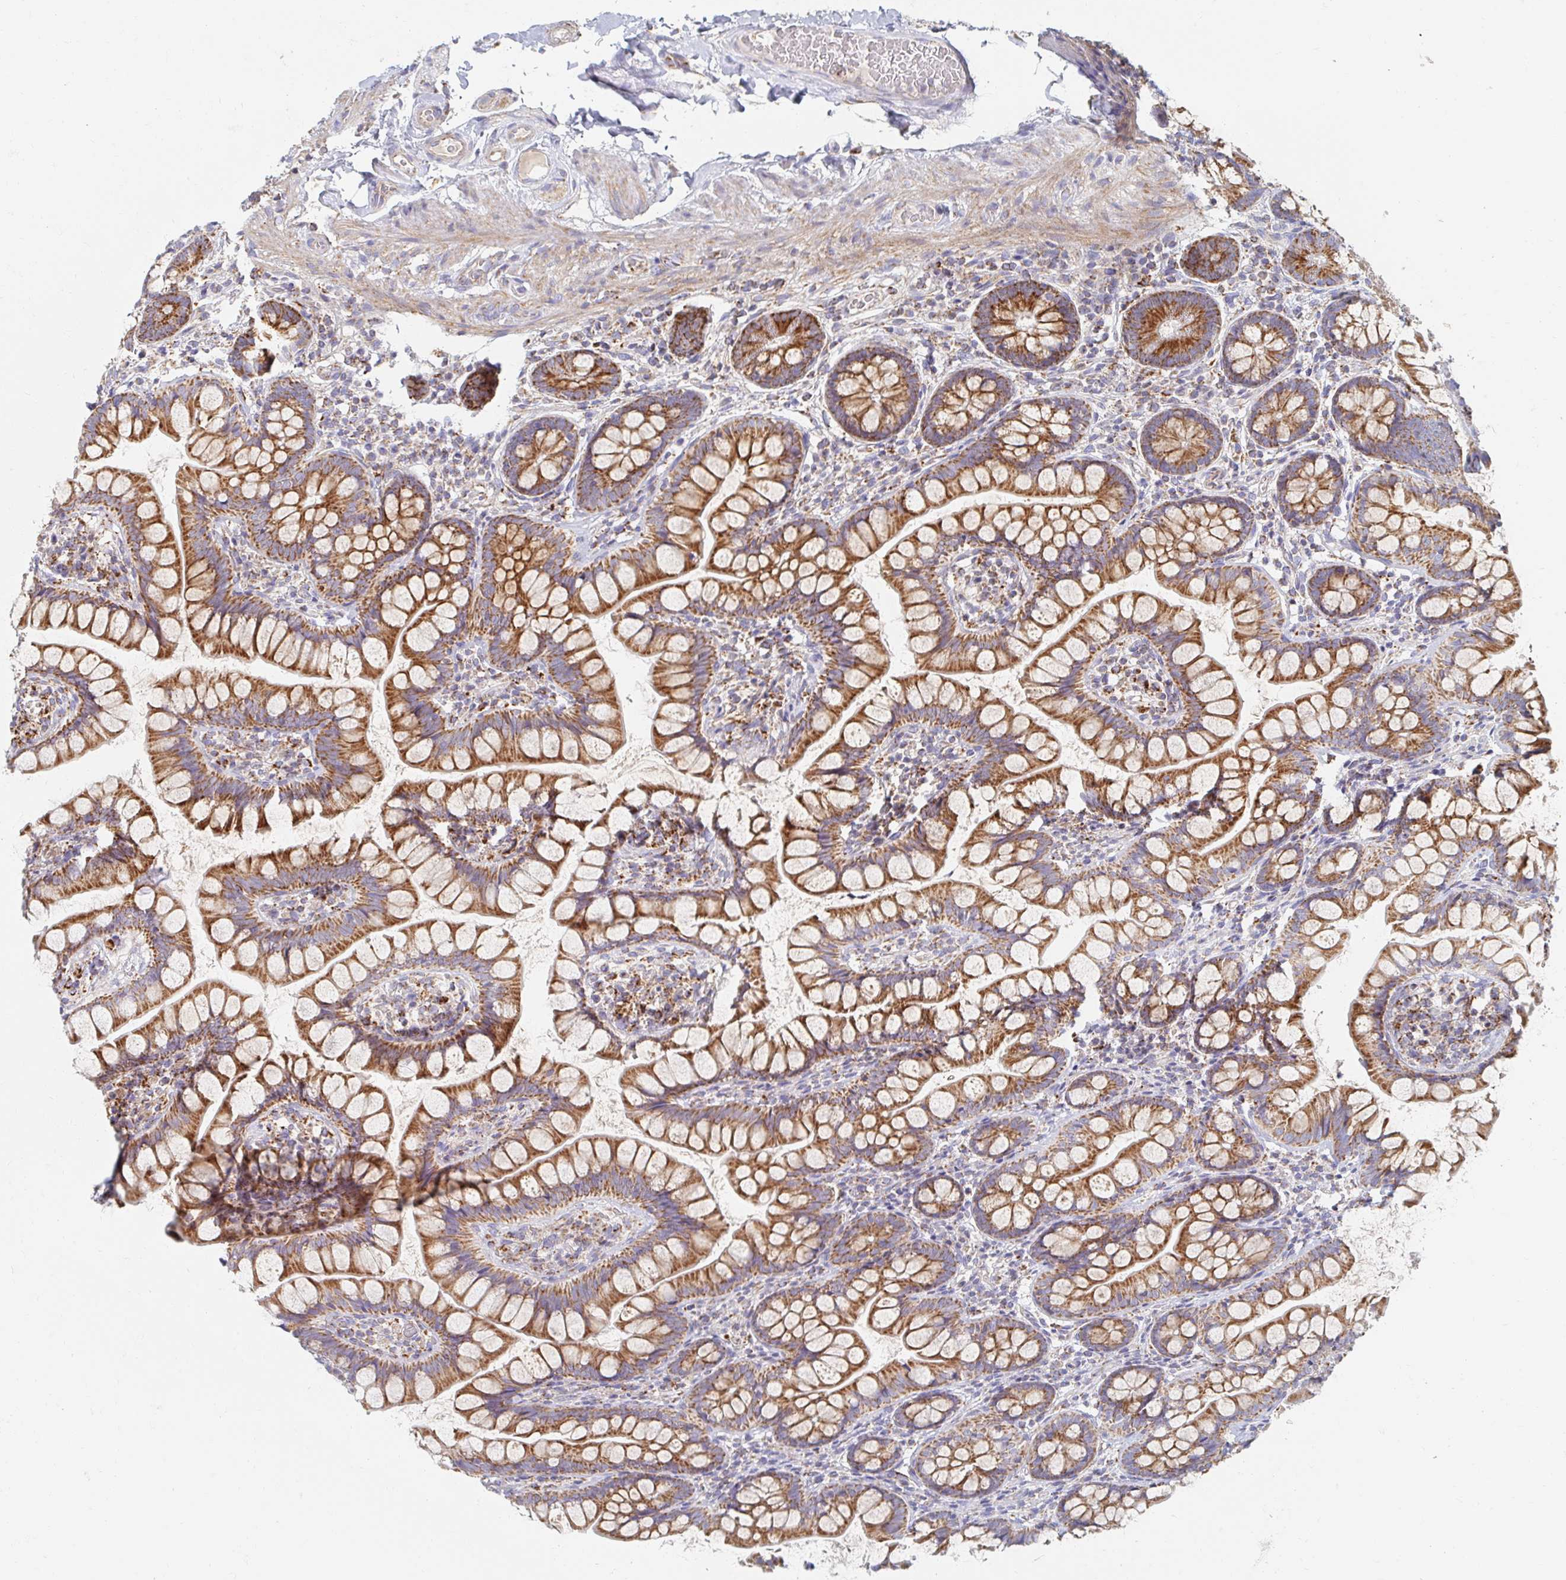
{"staining": {"intensity": "moderate", "quantity": ">75%", "location": "cytoplasmic/membranous"}, "tissue": "small intestine", "cell_type": "Glandular cells", "image_type": "normal", "snomed": [{"axis": "morphology", "description": "Normal tissue, NOS"}, {"axis": "topography", "description": "Small intestine"}], "caption": "An image showing moderate cytoplasmic/membranous staining in approximately >75% of glandular cells in normal small intestine, as visualized by brown immunohistochemical staining.", "gene": "MAVS", "patient": {"sex": "male", "age": 70}}